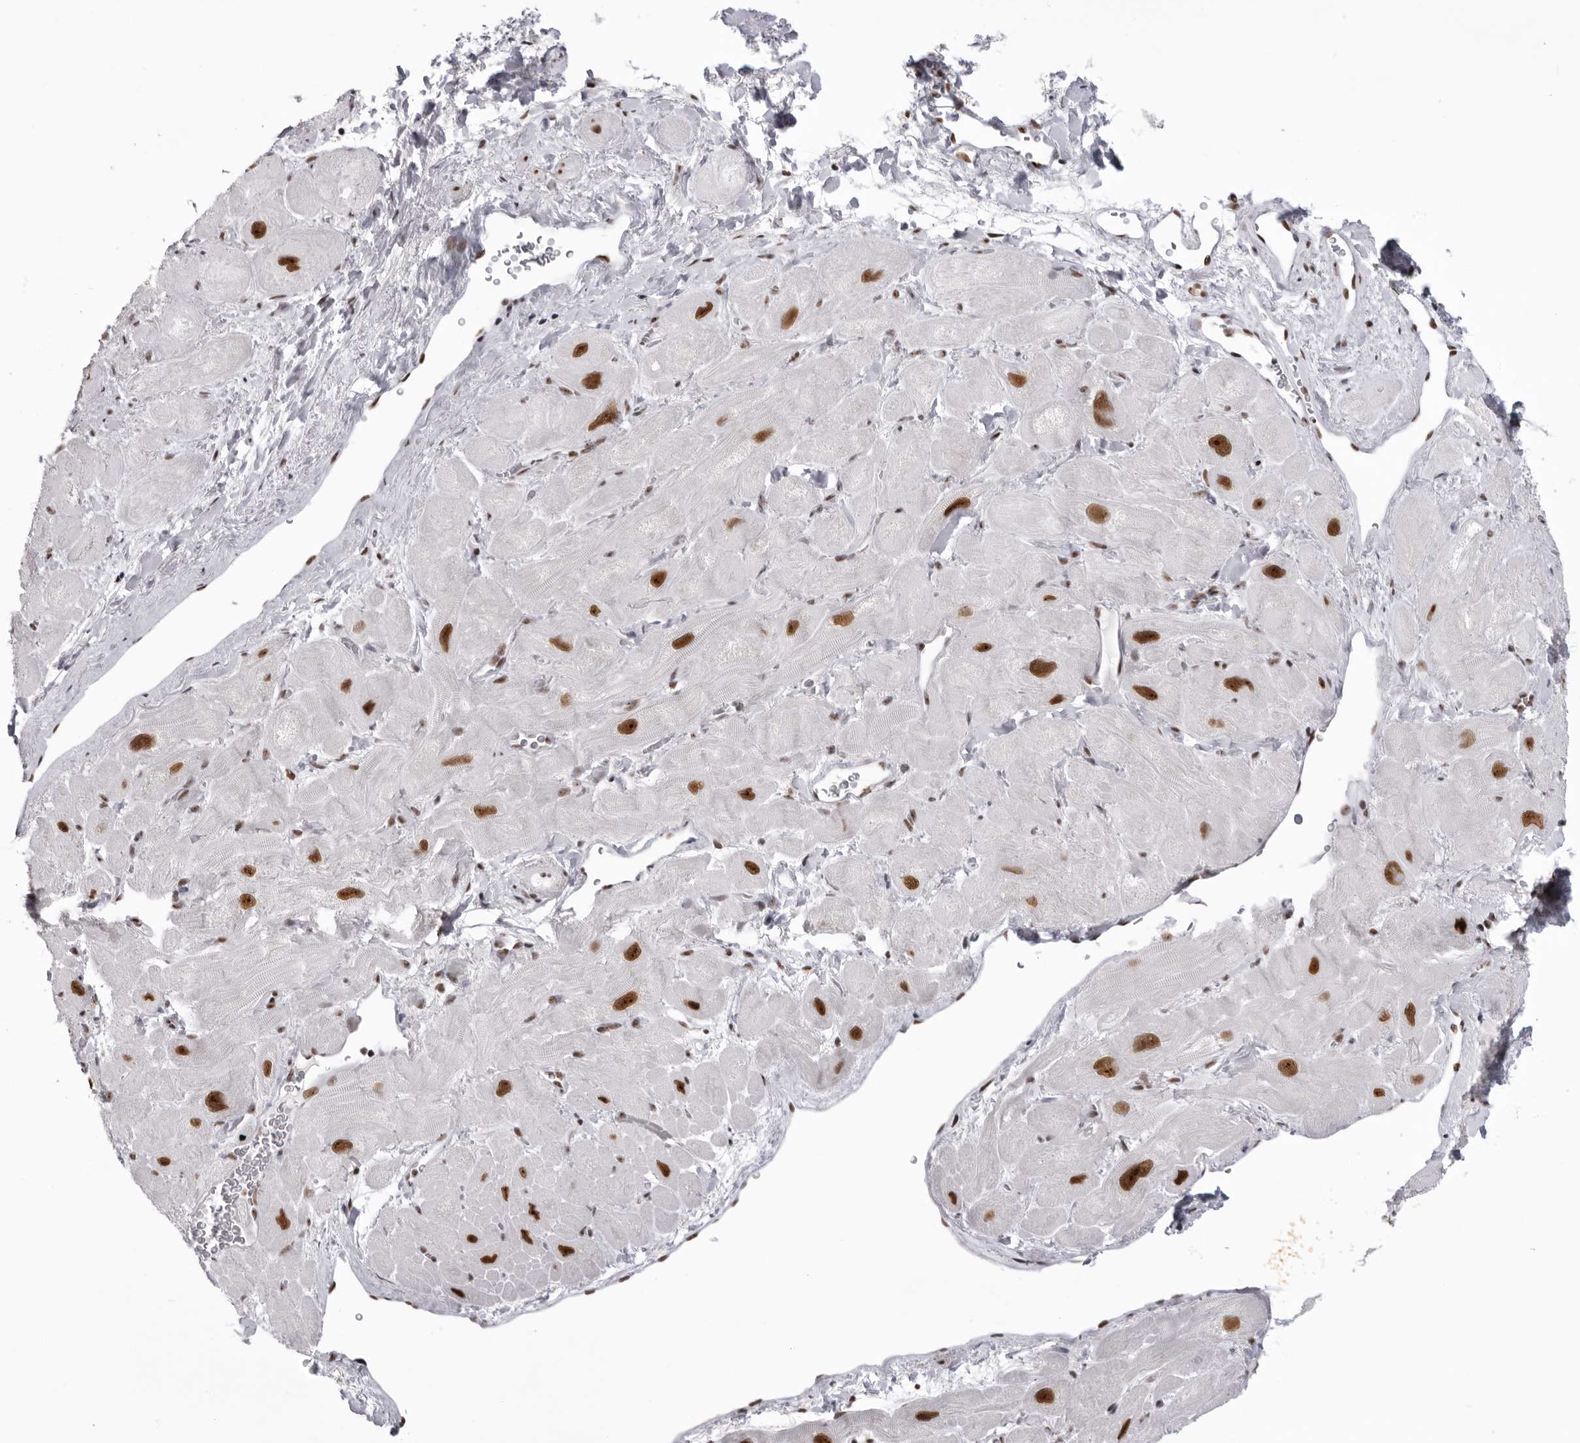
{"staining": {"intensity": "moderate", "quantity": ">75%", "location": "nuclear"}, "tissue": "heart muscle", "cell_type": "Cardiomyocytes", "image_type": "normal", "snomed": [{"axis": "morphology", "description": "Normal tissue, NOS"}, {"axis": "topography", "description": "Heart"}], "caption": "A high-resolution histopathology image shows immunohistochemistry staining of normal heart muscle, which displays moderate nuclear staining in approximately >75% of cardiomyocytes.", "gene": "DHX9", "patient": {"sex": "male", "age": 49}}